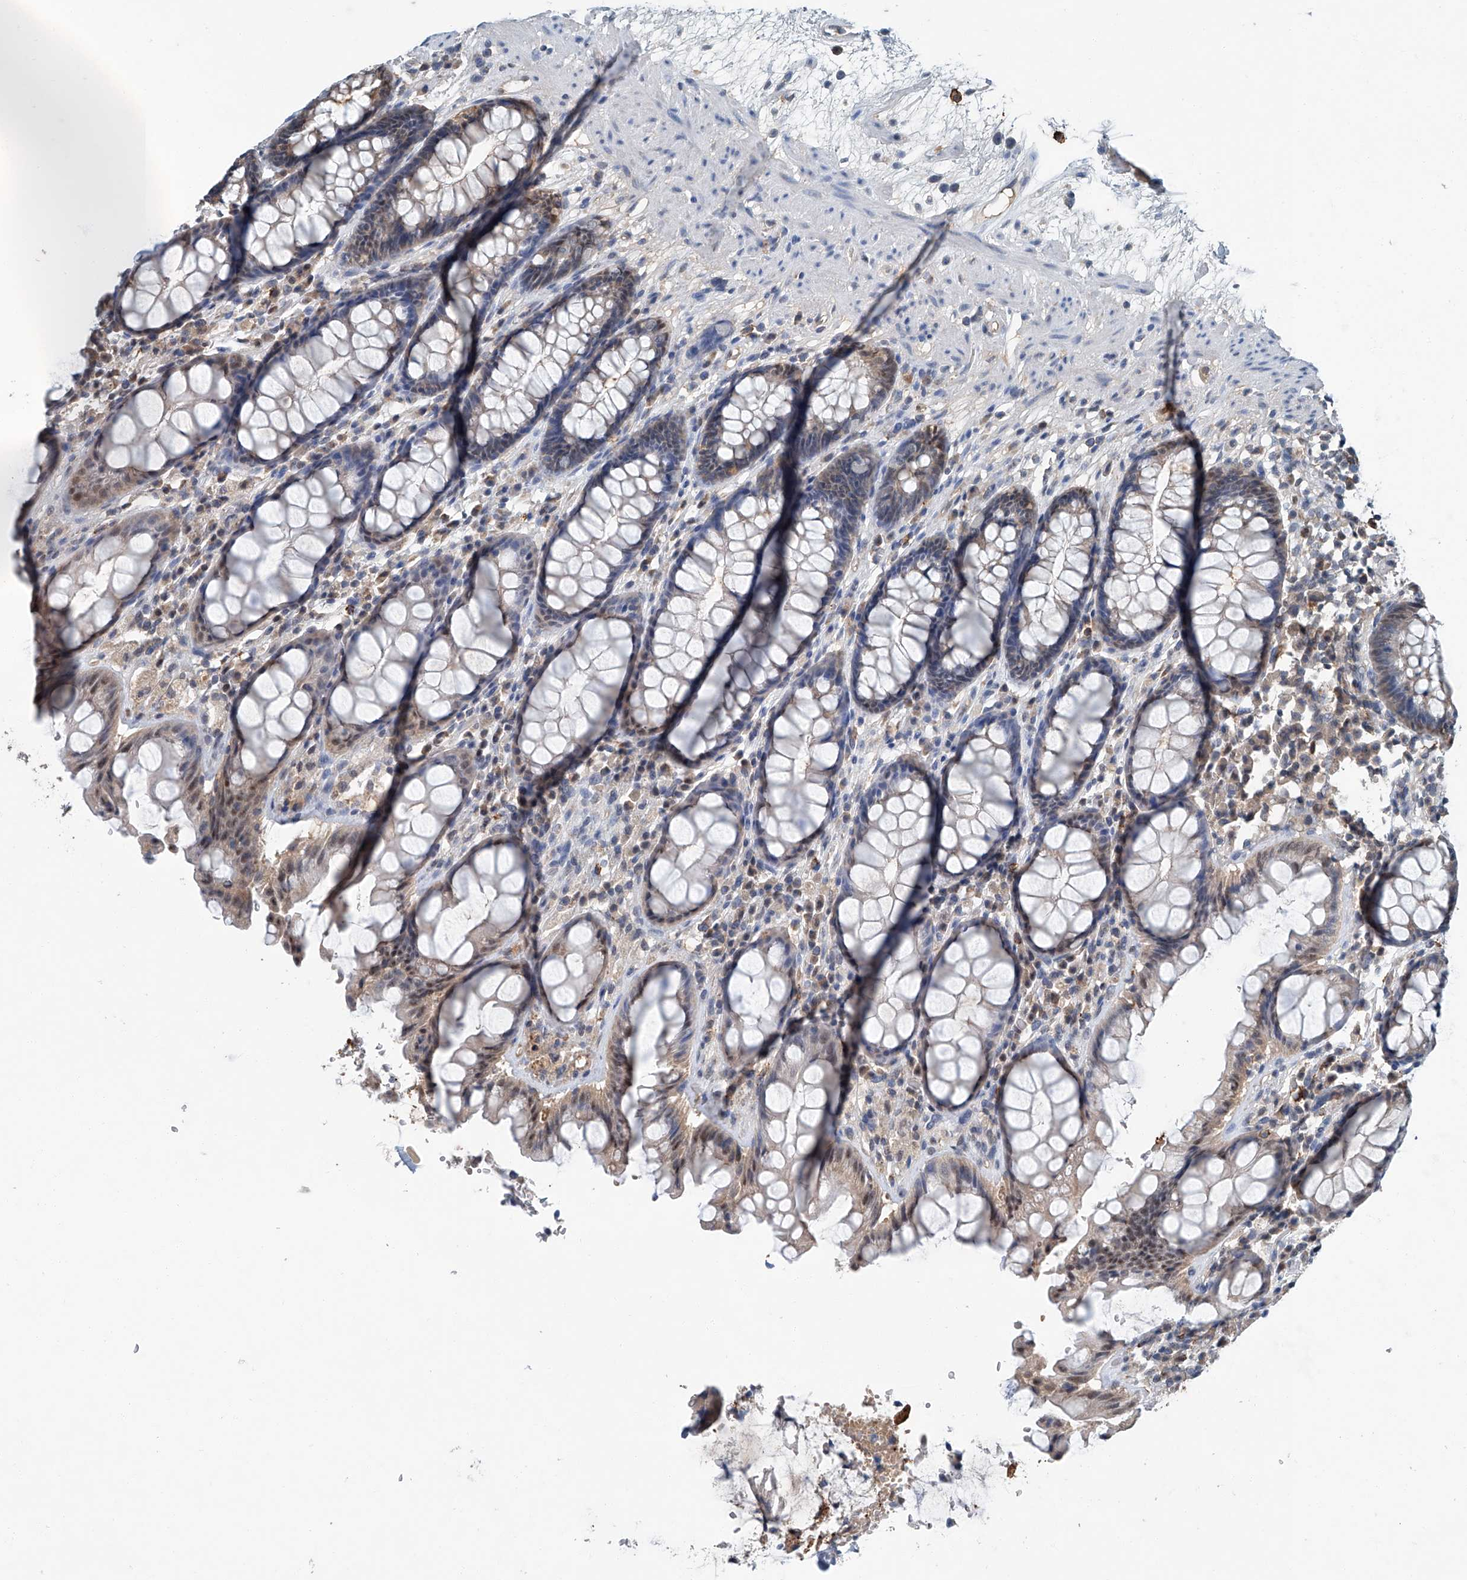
{"staining": {"intensity": "weak", "quantity": "25%-75%", "location": "cytoplasmic/membranous"}, "tissue": "rectum", "cell_type": "Glandular cells", "image_type": "normal", "snomed": [{"axis": "morphology", "description": "Normal tissue, NOS"}, {"axis": "topography", "description": "Rectum"}], "caption": "Rectum stained with immunohistochemistry exhibits weak cytoplasmic/membranous expression in approximately 25%-75% of glandular cells.", "gene": "CLK1", "patient": {"sex": "male", "age": 64}}